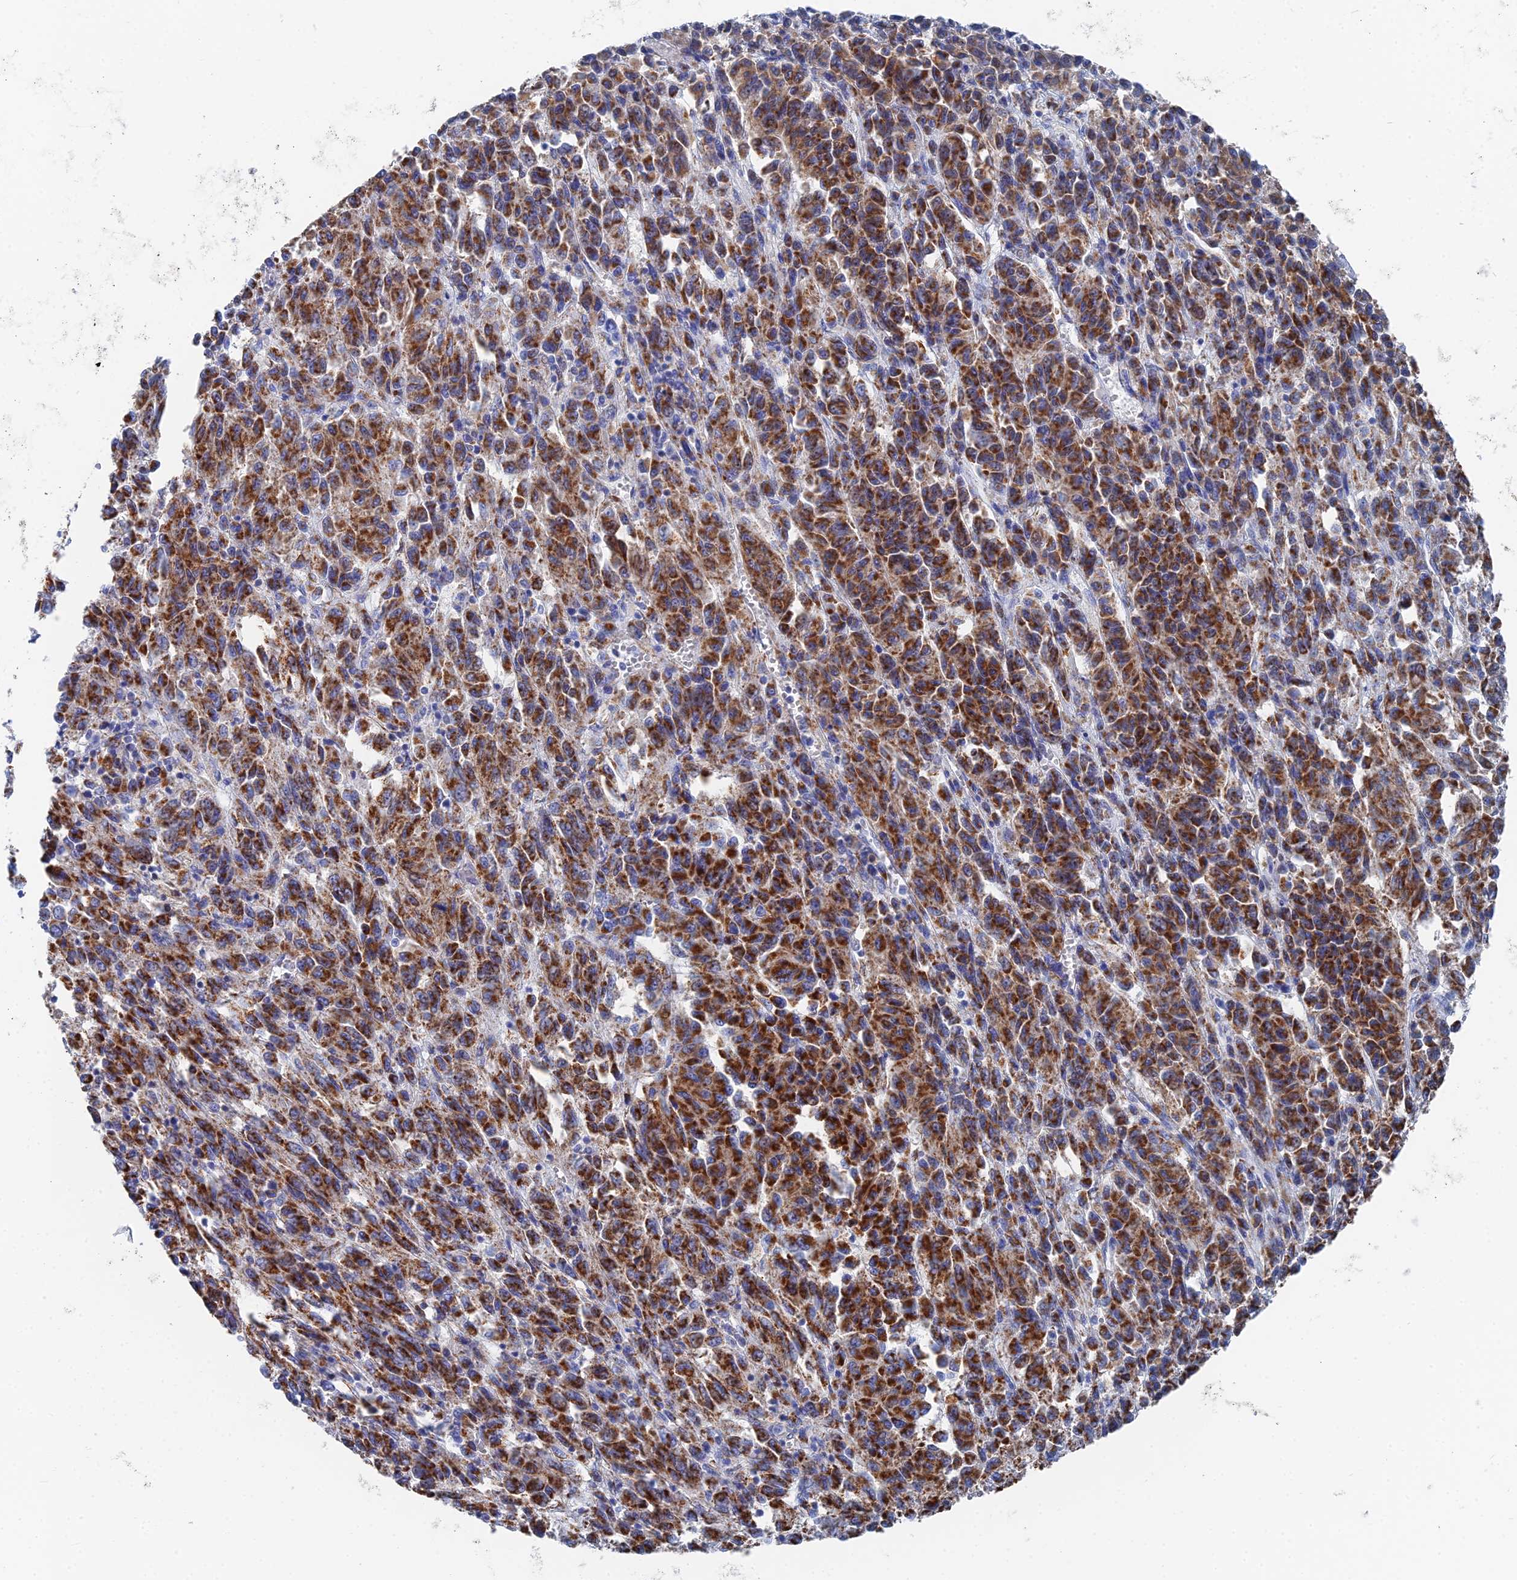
{"staining": {"intensity": "strong", "quantity": ">75%", "location": "cytoplasmic/membranous"}, "tissue": "melanoma", "cell_type": "Tumor cells", "image_type": "cancer", "snomed": [{"axis": "morphology", "description": "Malignant melanoma, Metastatic site"}, {"axis": "topography", "description": "Lung"}], "caption": "Melanoma tissue exhibits strong cytoplasmic/membranous positivity in about >75% of tumor cells, visualized by immunohistochemistry.", "gene": "IFT80", "patient": {"sex": "male", "age": 64}}